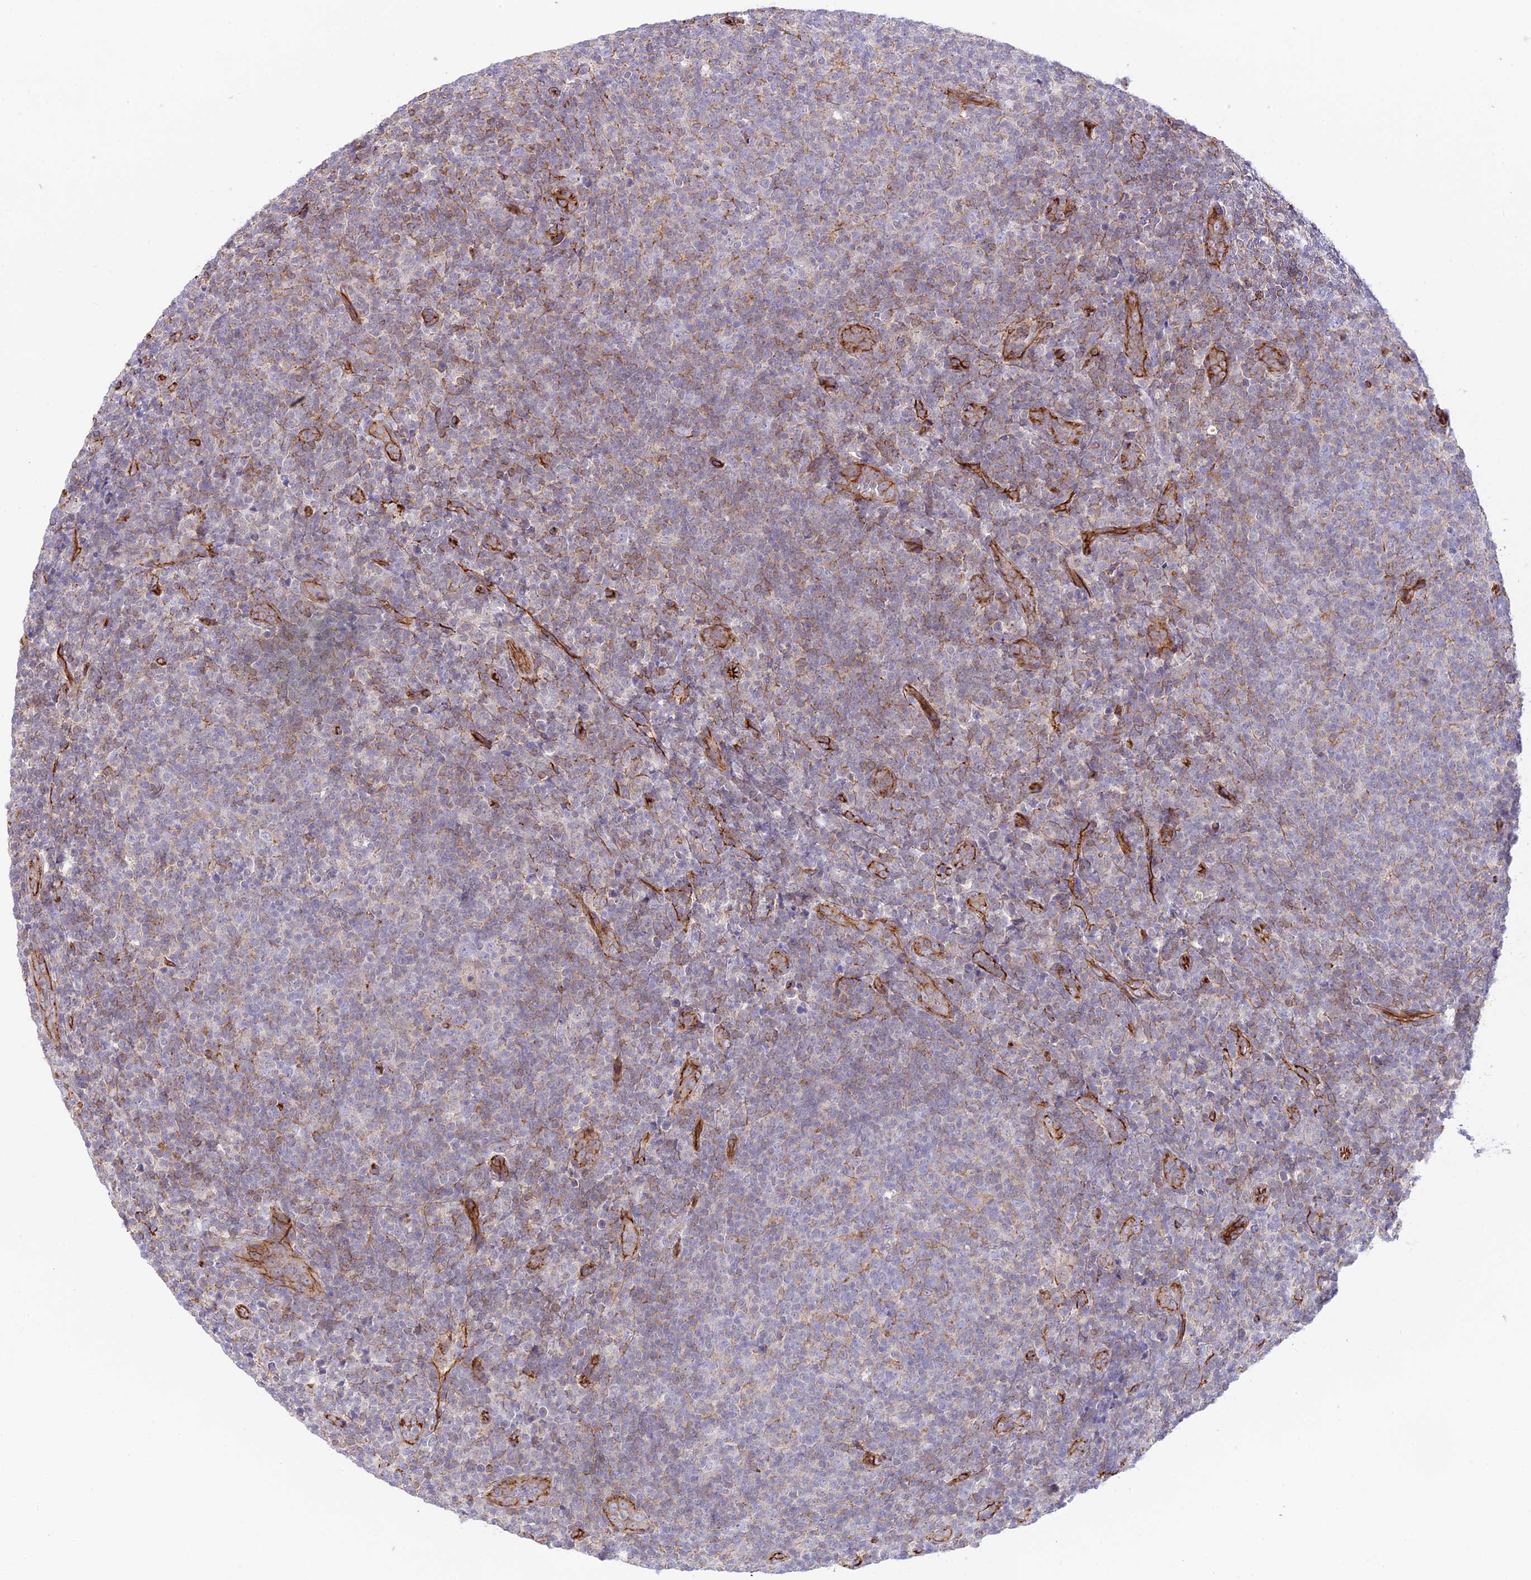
{"staining": {"intensity": "moderate", "quantity": "<25%", "location": "cytoplasmic/membranous"}, "tissue": "lymphoma", "cell_type": "Tumor cells", "image_type": "cancer", "snomed": [{"axis": "morphology", "description": "Malignant lymphoma, non-Hodgkin's type, Low grade"}, {"axis": "topography", "description": "Lymph node"}], "caption": "A brown stain shows moderate cytoplasmic/membranous staining of a protein in lymphoma tumor cells. Nuclei are stained in blue.", "gene": "YPEL5", "patient": {"sex": "male", "age": 66}}